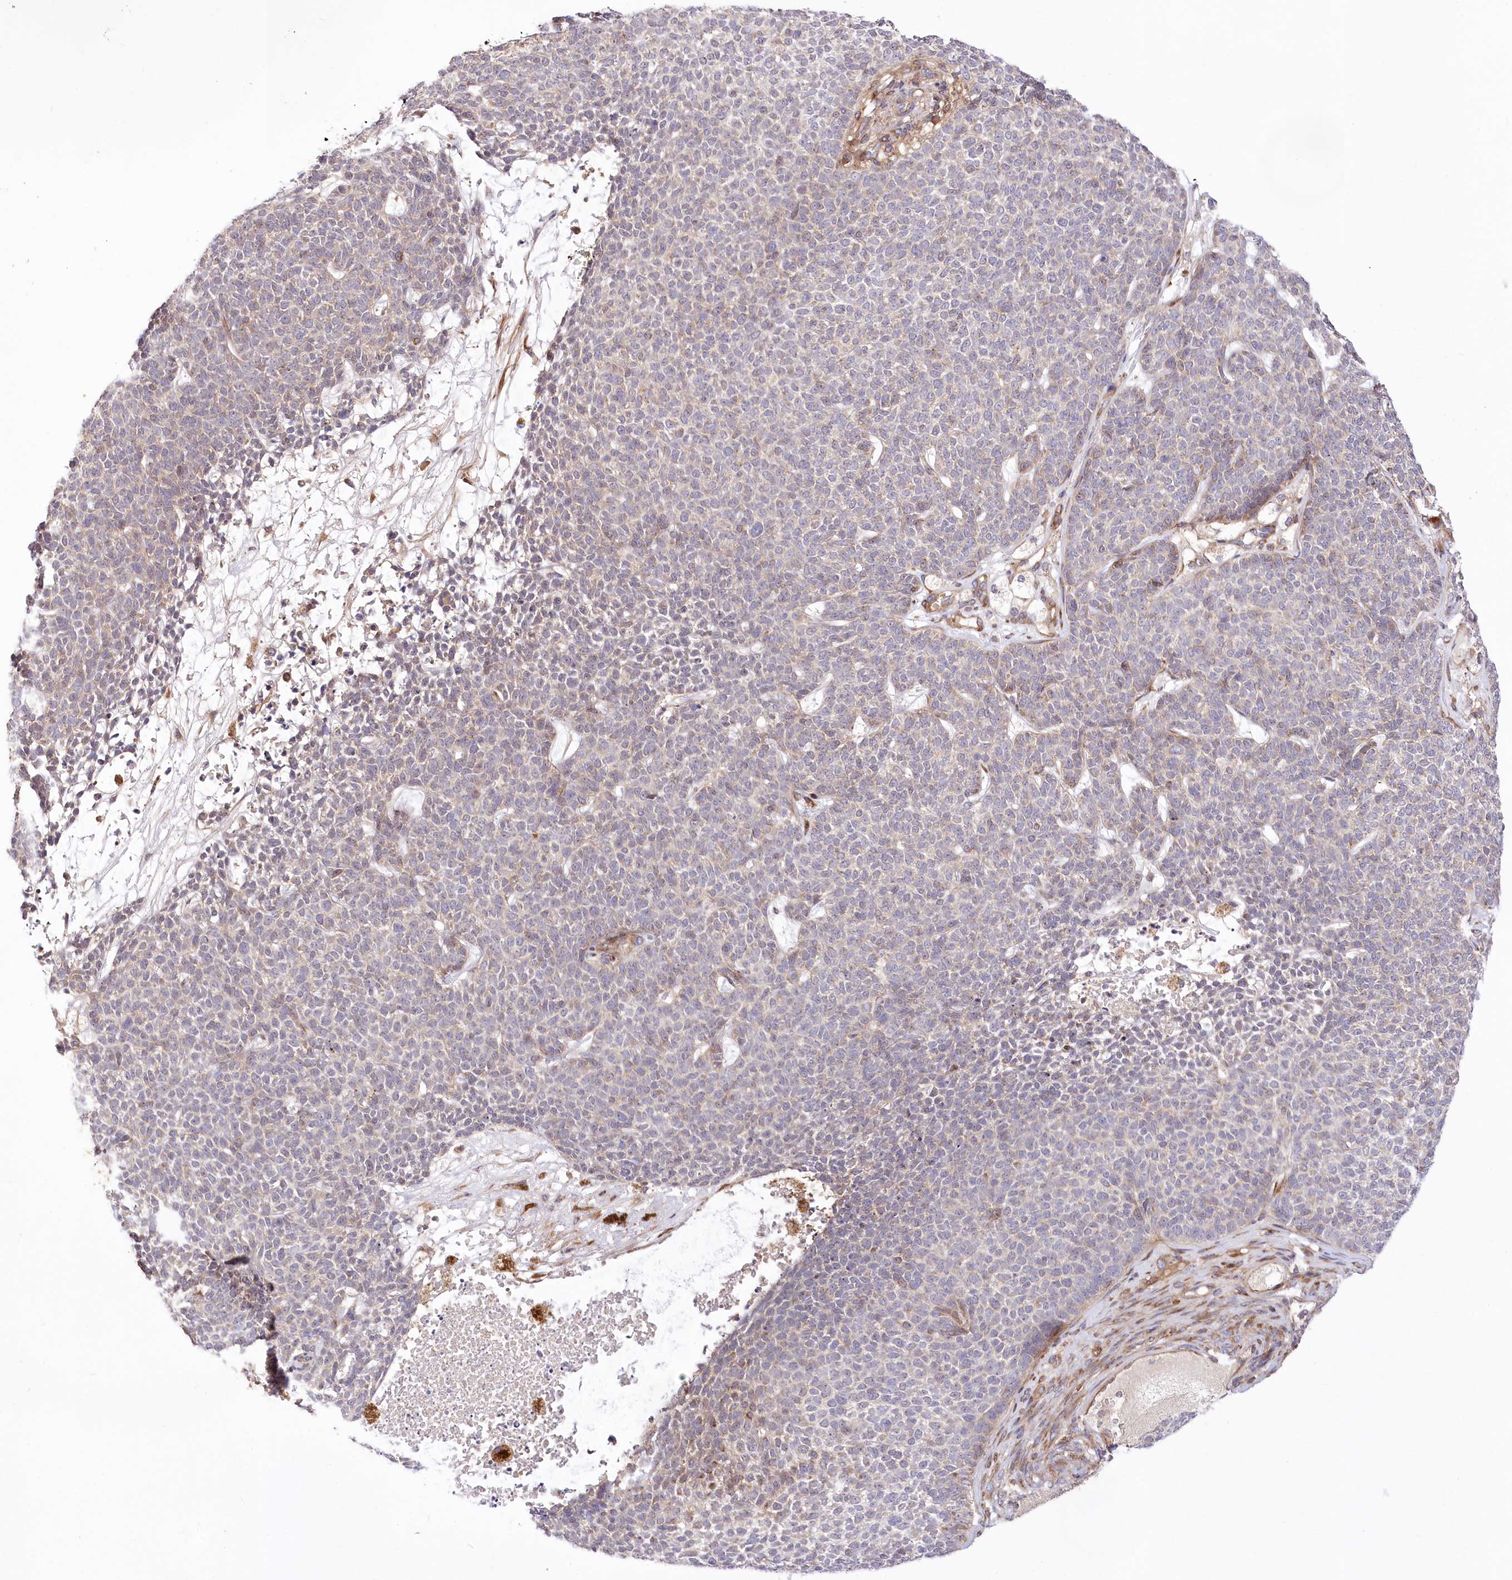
{"staining": {"intensity": "negative", "quantity": "none", "location": "none"}, "tissue": "skin cancer", "cell_type": "Tumor cells", "image_type": "cancer", "snomed": [{"axis": "morphology", "description": "Basal cell carcinoma"}, {"axis": "topography", "description": "Skin"}], "caption": "Human skin basal cell carcinoma stained for a protein using immunohistochemistry demonstrates no staining in tumor cells.", "gene": "TRUB1", "patient": {"sex": "female", "age": 84}}